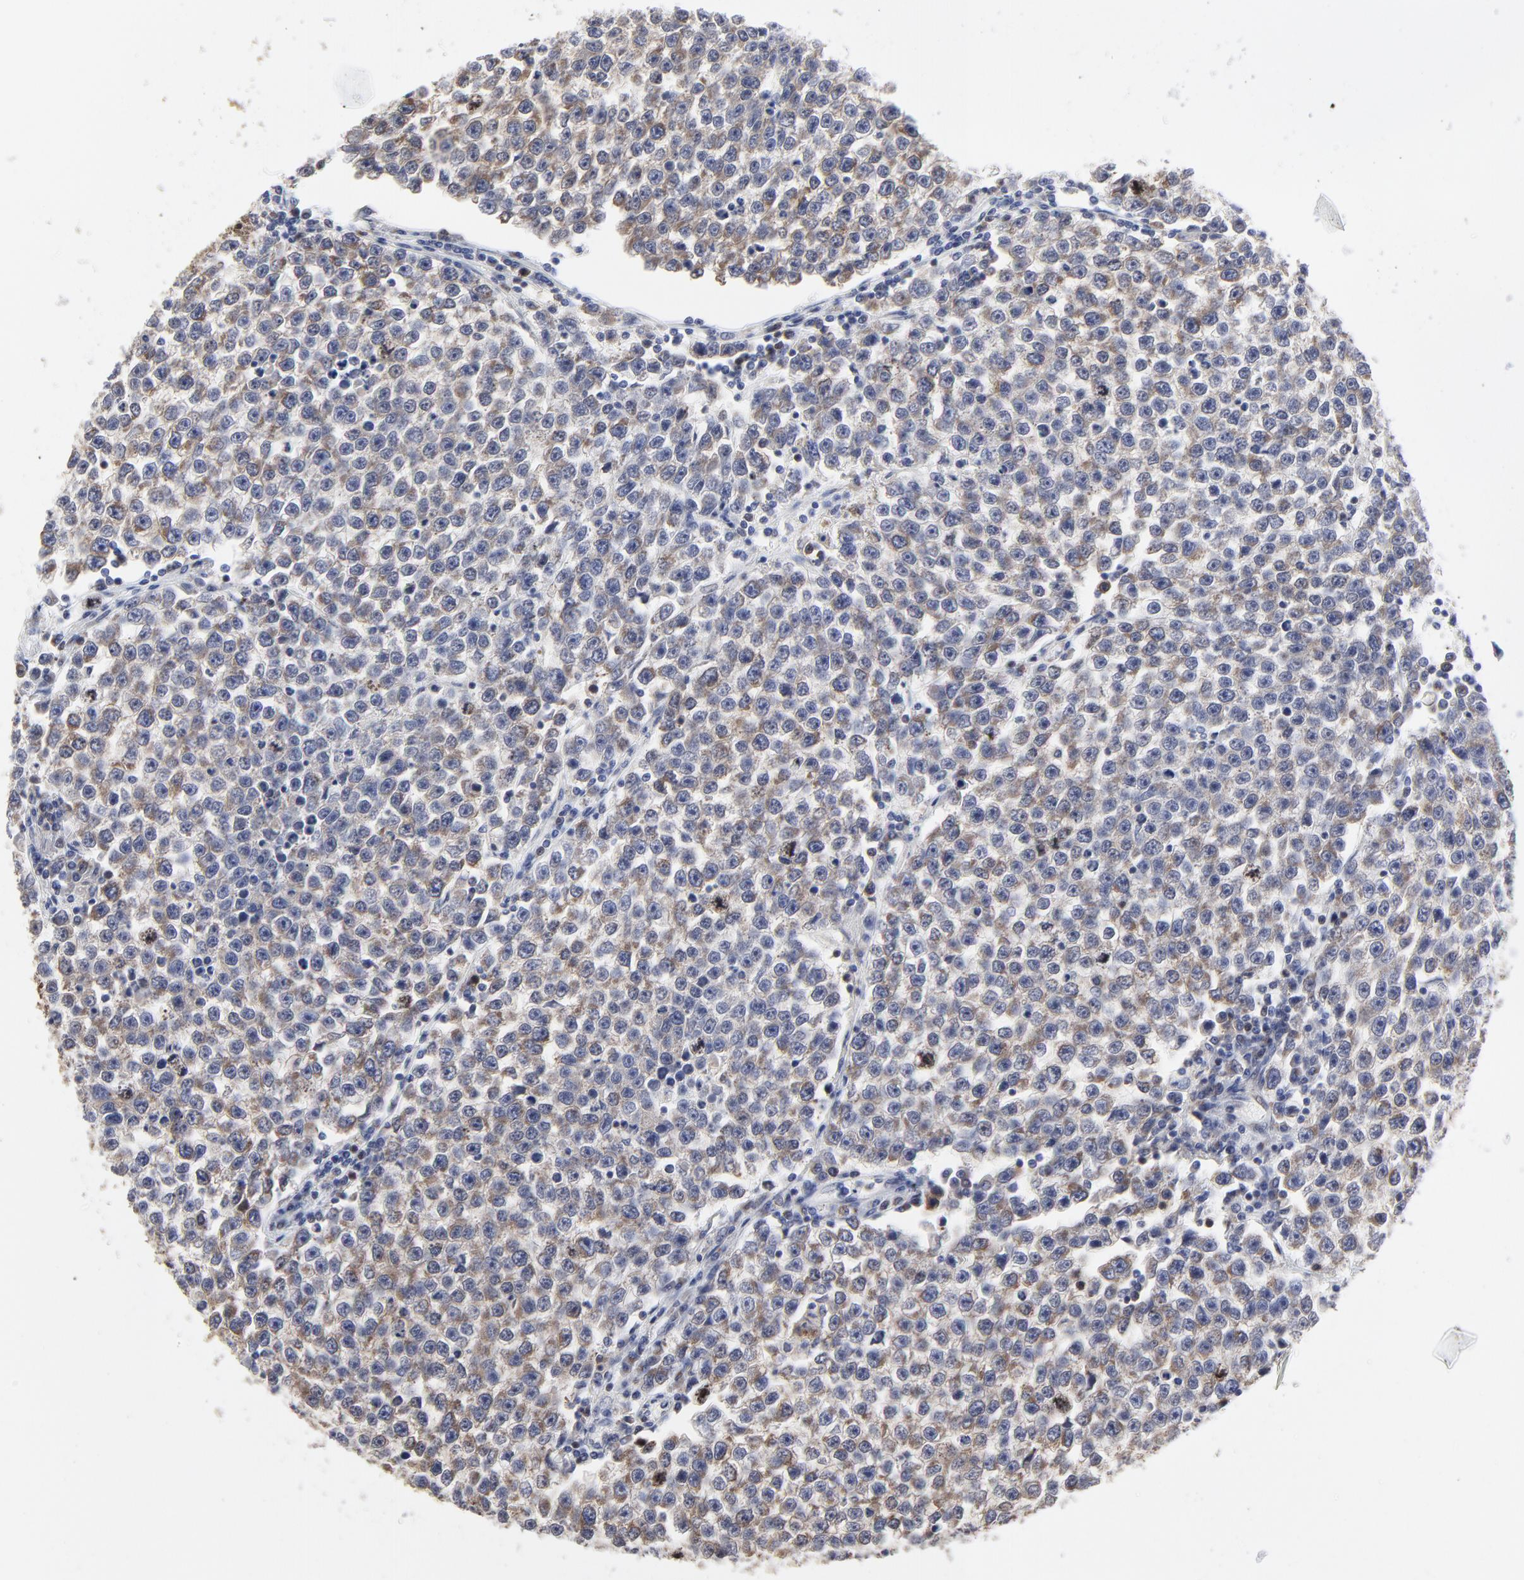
{"staining": {"intensity": "weak", "quantity": "<25%", "location": "cytoplasmic/membranous"}, "tissue": "testis cancer", "cell_type": "Tumor cells", "image_type": "cancer", "snomed": [{"axis": "morphology", "description": "Seminoma, NOS"}, {"axis": "topography", "description": "Testis"}], "caption": "Tumor cells show no significant expression in testis cancer.", "gene": "NCAPH", "patient": {"sex": "male", "age": 36}}